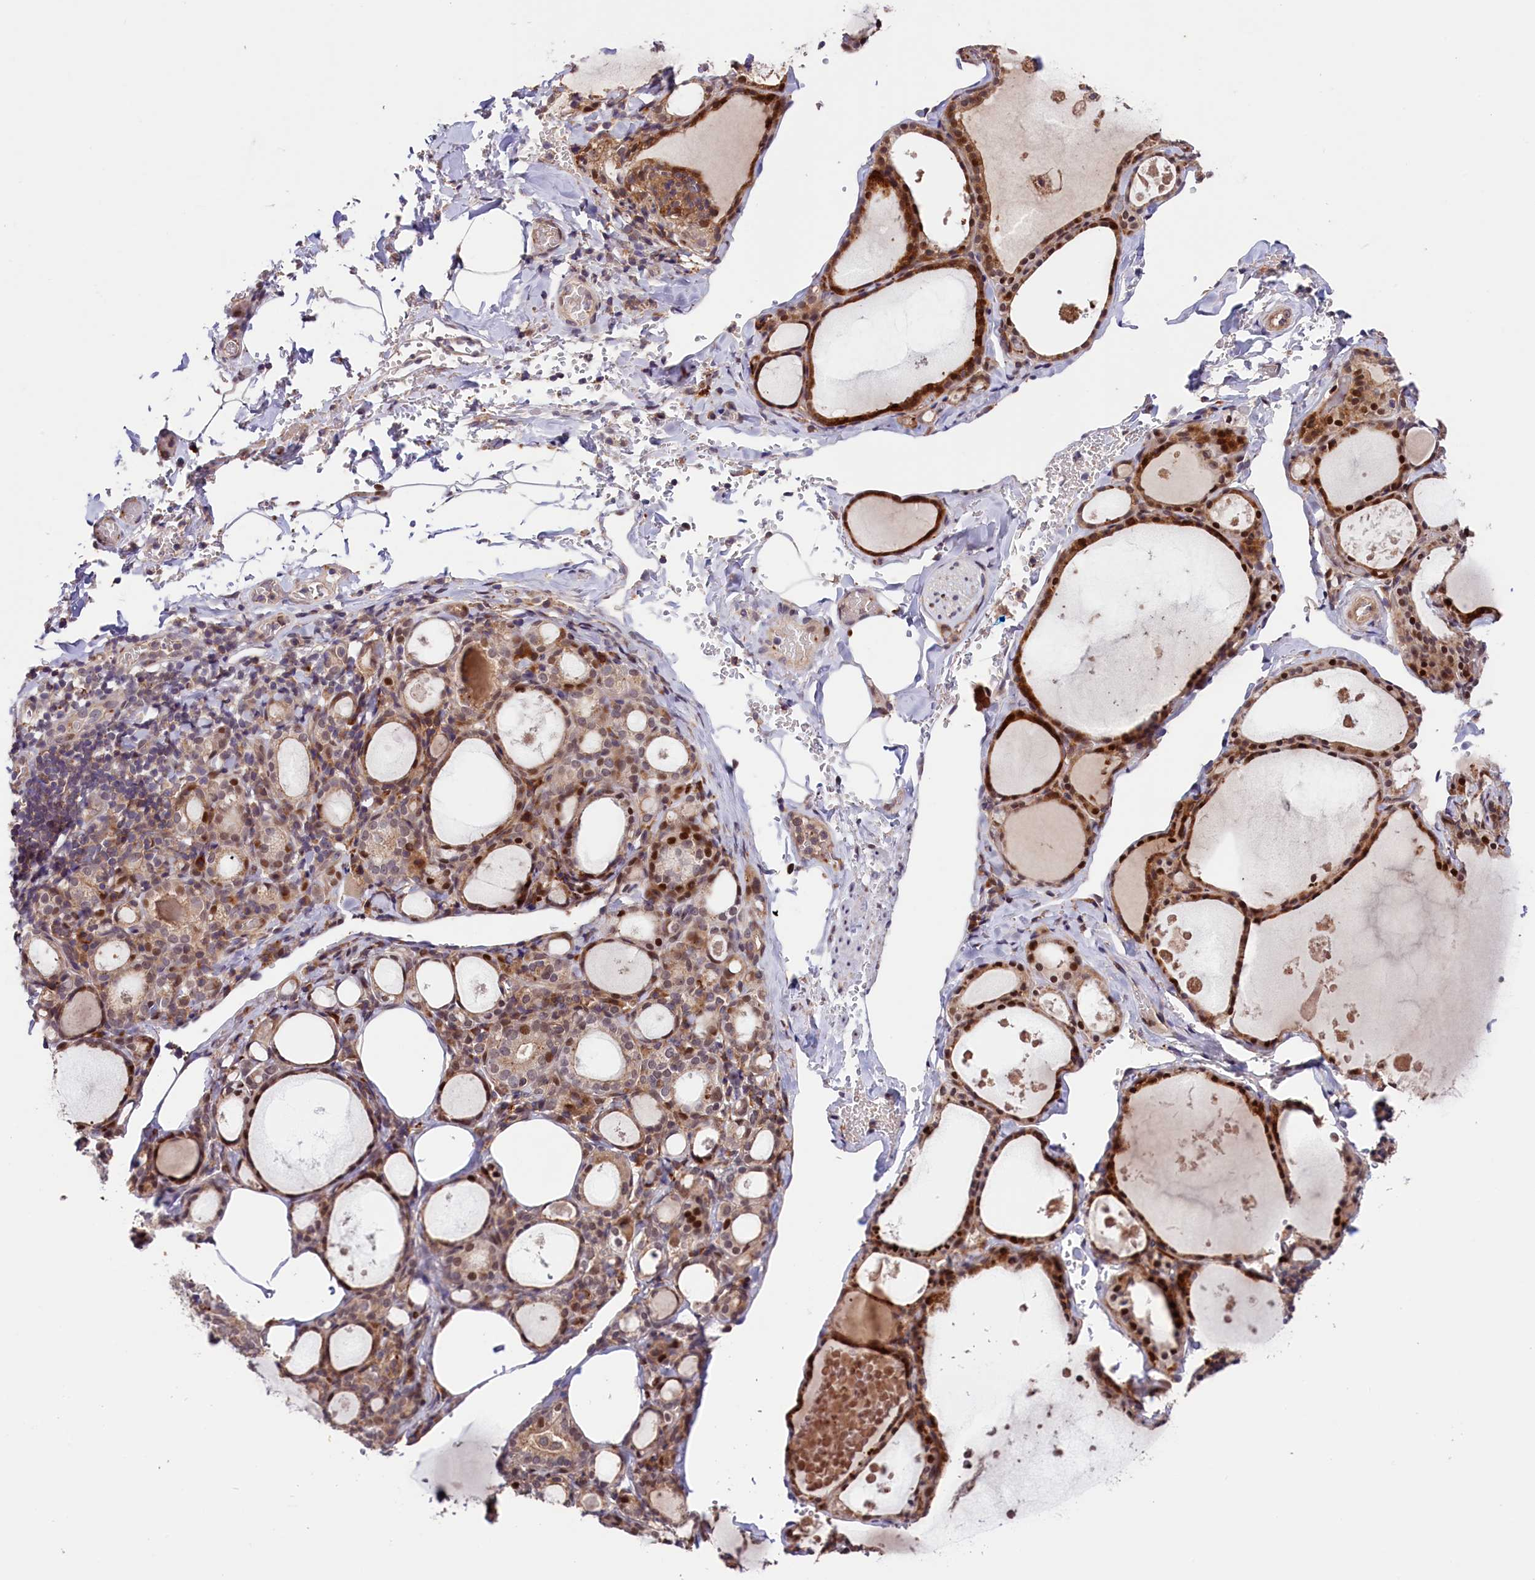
{"staining": {"intensity": "moderate", "quantity": ">75%", "location": "cytoplasmic/membranous,nuclear"}, "tissue": "thyroid gland", "cell_type": "Glandular cells", "image_type": "normal", "snomed": [{"axis": "morphology", "description": "Normal tissue, NOS"}, {"axis": "topography", "description": "Thyroid gland"}], "caption": "Immunohistochemistry (IHC) staining of normal thyroid gland, which reveals medium levels of moderate cytoplasmic/membranous,nuclear expression in about >75% of glandular cells indicating moderate cytoplasmic/membranous,nuclear protein staining. The staining was performed using DAB (brown) for protein detection and nuclei were counterstained in hematoxylin (blue).", "gene": "CACNA1H", "patient": {"sex": "male", "age": 56}}